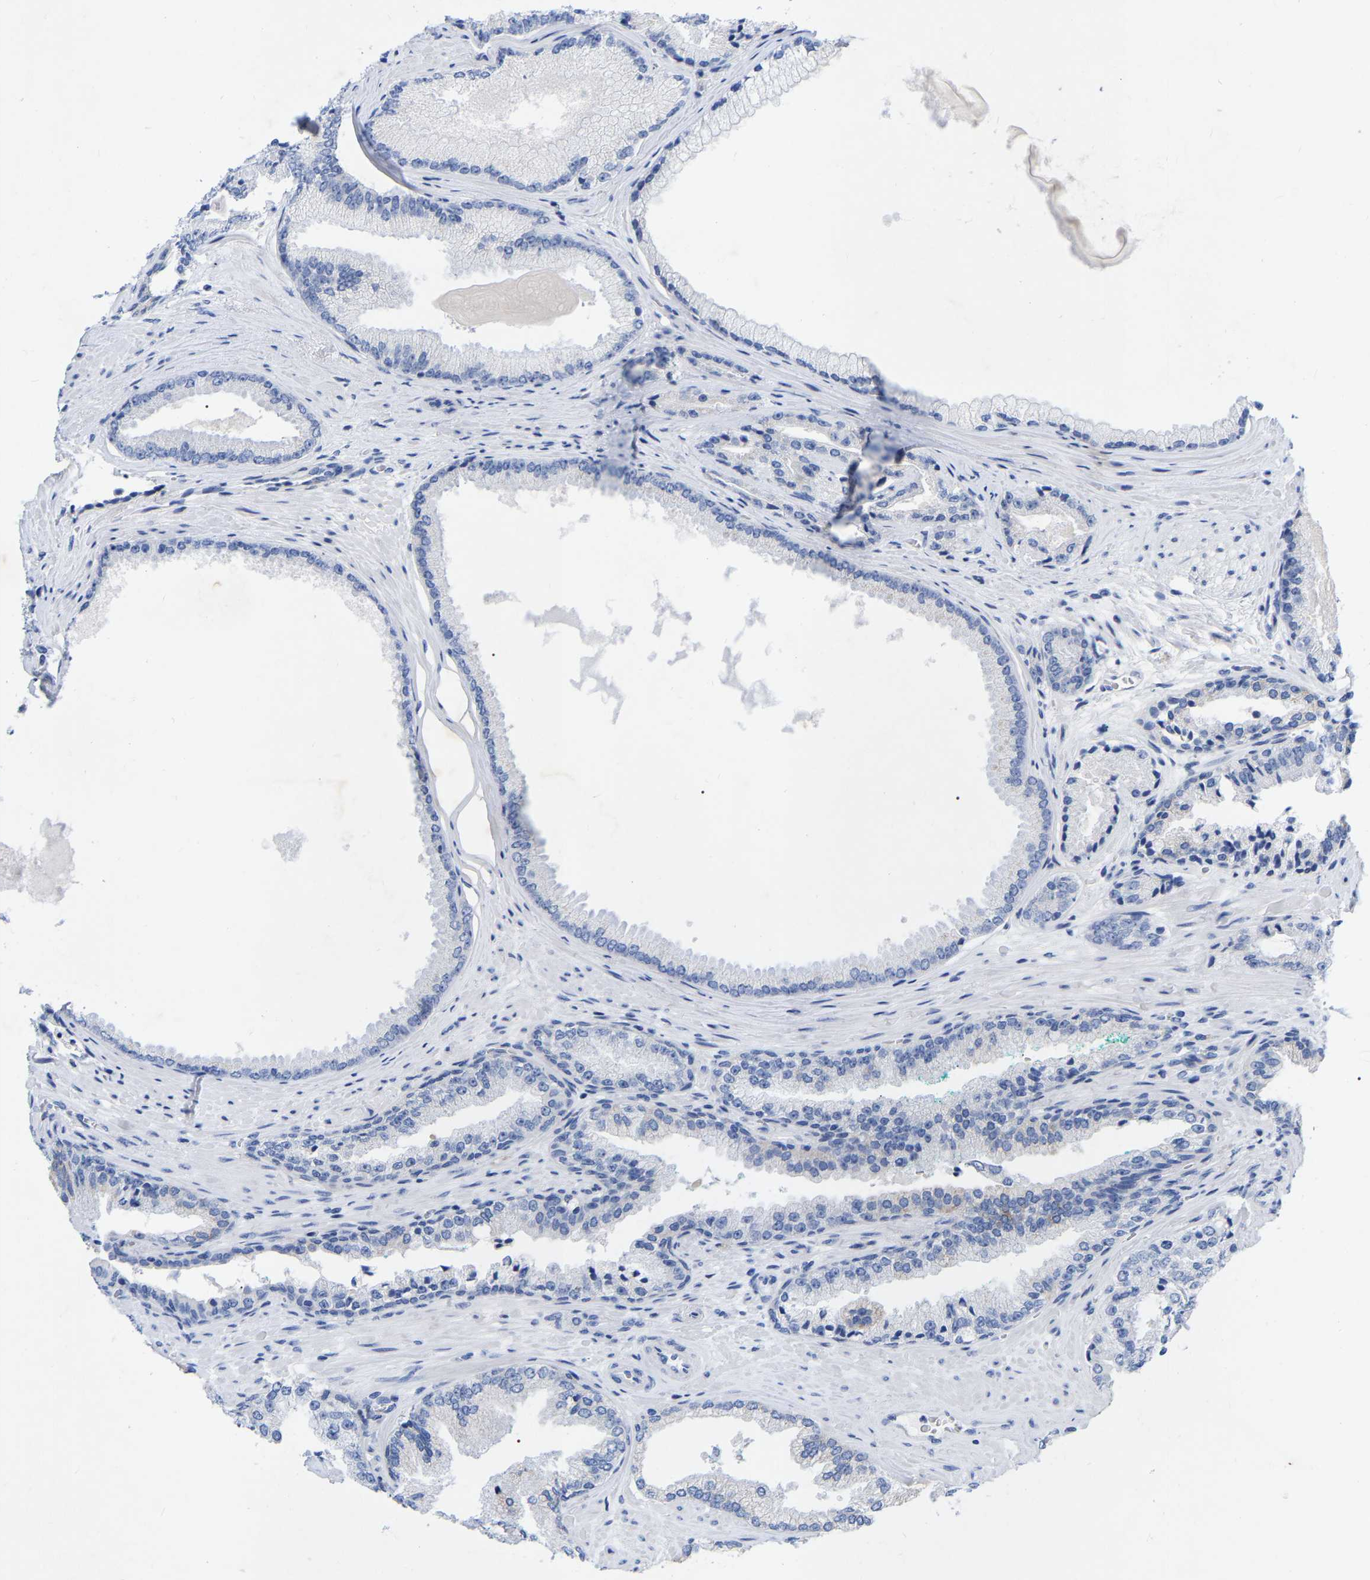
{"staining": {"intensity": "negative", "quantity": "none", "location": "none"}, "tissue": "prostate cancer", "cell_type": "Tumor cells", "image_type": "cancer", "snomed": [{"axis": "morphology", "description": "Adenocarcinoma, High grade"}, {"axis": "topography", "description": "Prostate"}], "caption": "Protein analysis of prostate adenocarcinoma (high-grade) displays no significant staining in tumor cells. (DAB (3,3'-diaminobenzidine) immunohistochemistry (IHC), high magnification).", "gene": "ZNF629", "patient": {"sex": "male", "age": 71}}